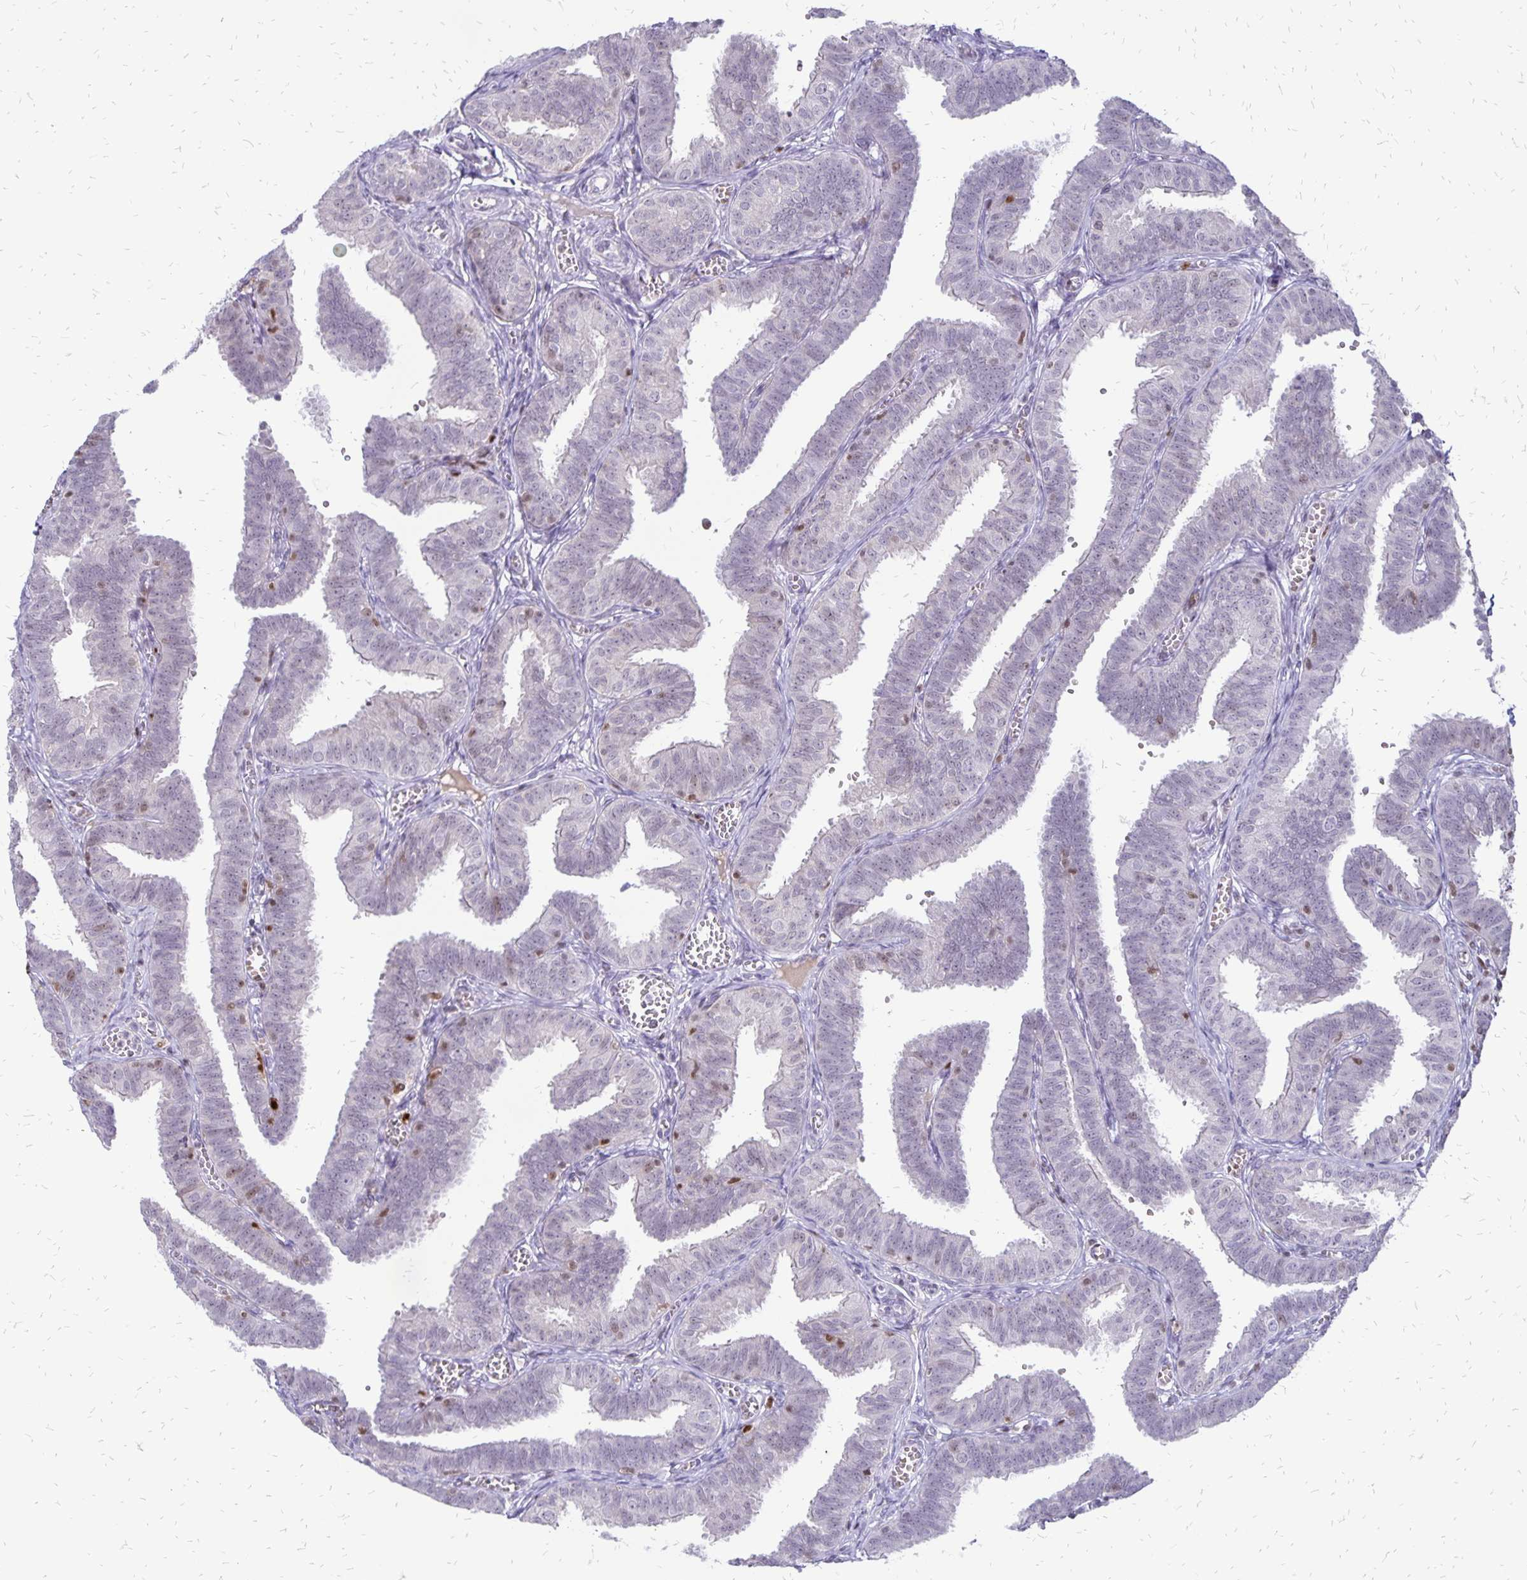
{"staining": {"intensity": "negative", "quantity": "none", "location": "none"}, "tissue": "fallopian tube", "cell_type": "Glandular cells", "image_type": "normal", "snomed": [{"axis": "morphology", "description": "Normal tissue, NOS"}, {"axis": "topography", "description": "Fallopian tube"}], "caption": "IHC micrograph of benign fallopian tube stained for a protein (brown), which exhibits no positivity in glandular cells.", "gene": "DCK", "patient": {"sex": "female", "age": 25}}